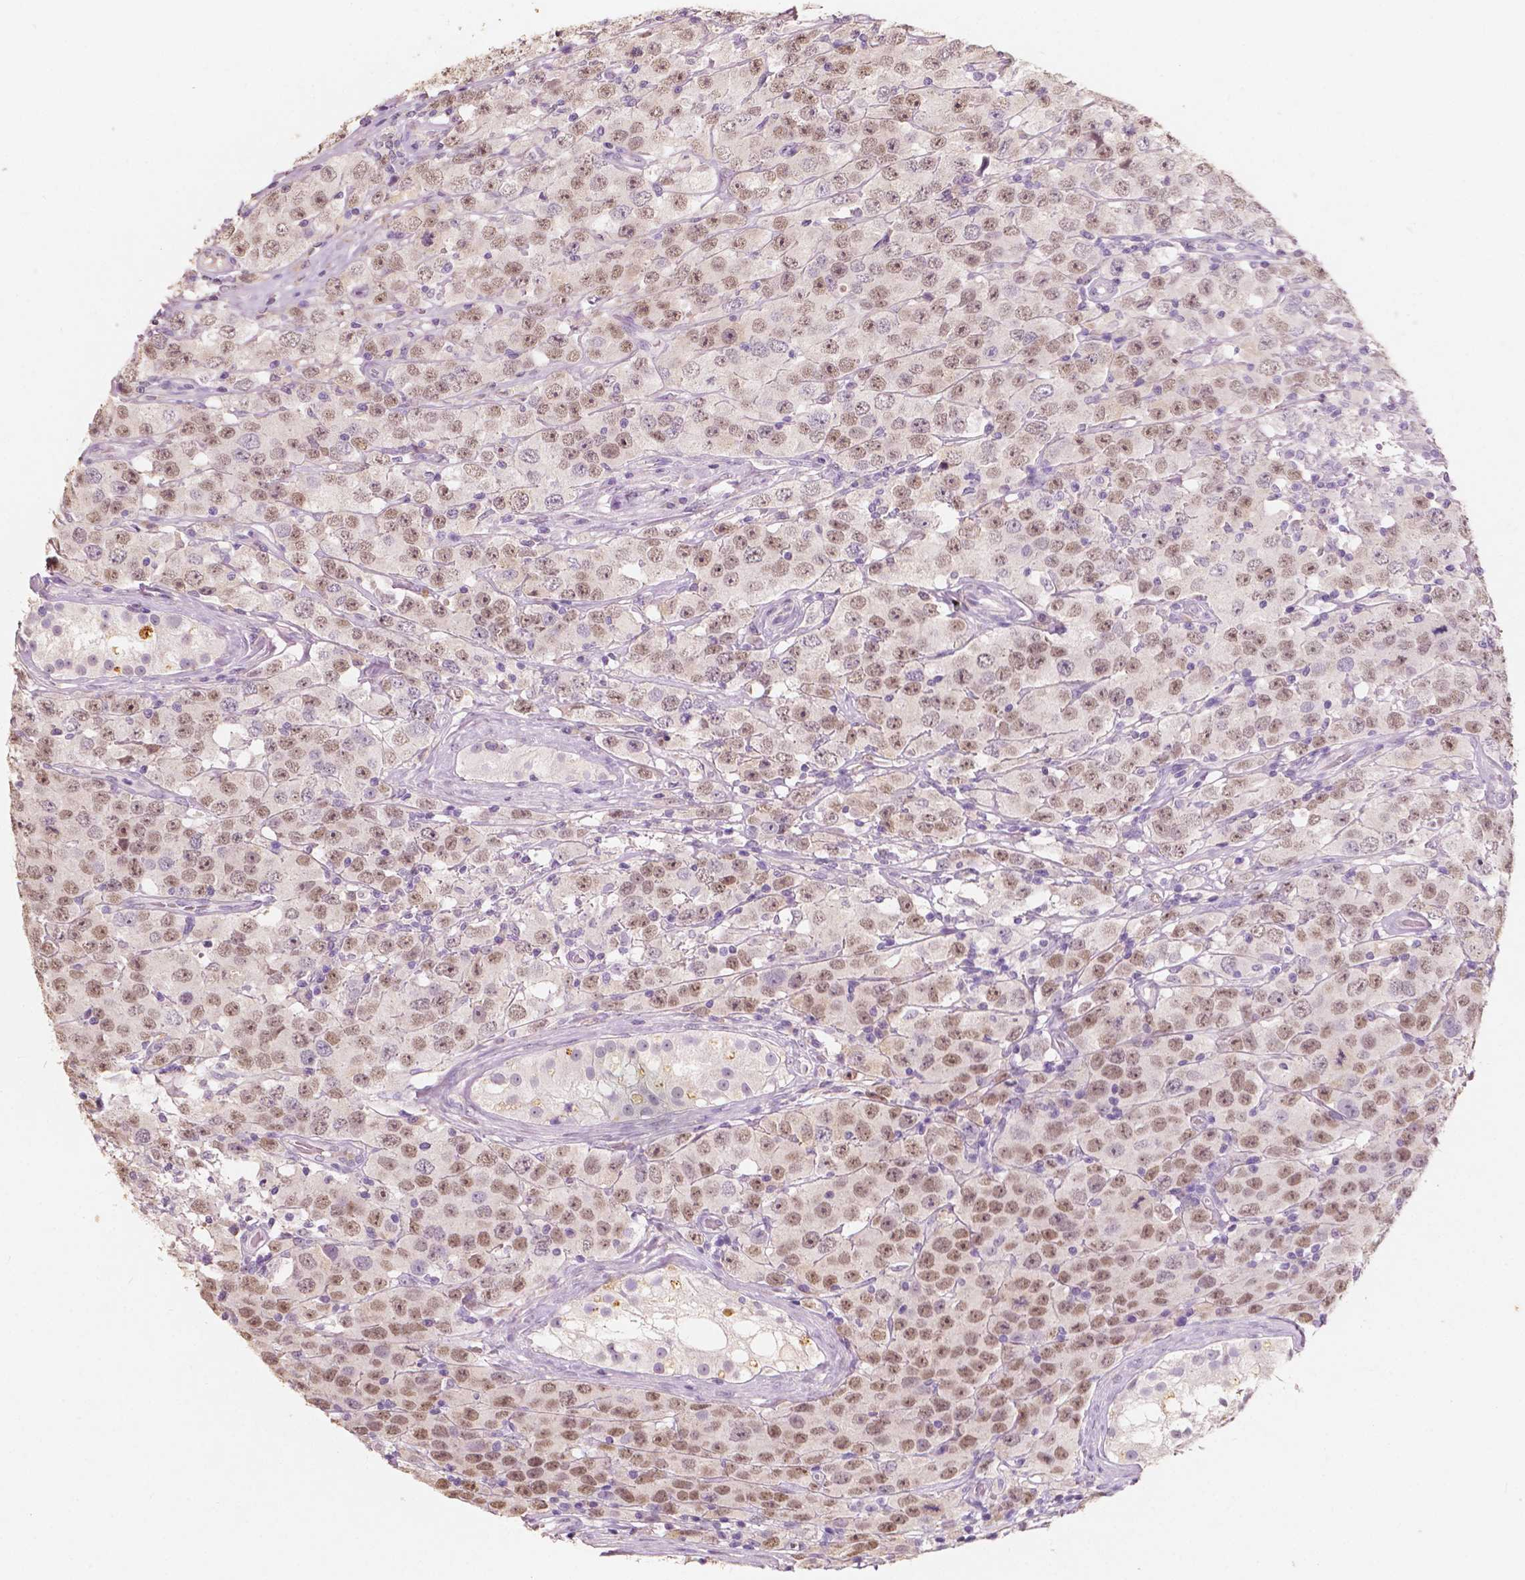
{"staining": {"intensity": "moderate", "quantity": "25%-75%", "location": "nuclear"}, "tissue": "testis cancer", "cell_type": "Tumor cells", "image_type": "cancer", "snomed": [{"axis": "morphology", "description": "Seminoma, NOS"}, {"axis": "topography", "description": "Testis"}], "caption": "The micrograph shows immunohistochemical staining of seminoma (testis). There is moderate nuclear positivity is identified in approximately 25%-75% of tumor cells. (Brightfield microscopy of DAB IHC at high magnification).", "gene": "SOX15", "patient": {"sex": "male", "age": 52}}